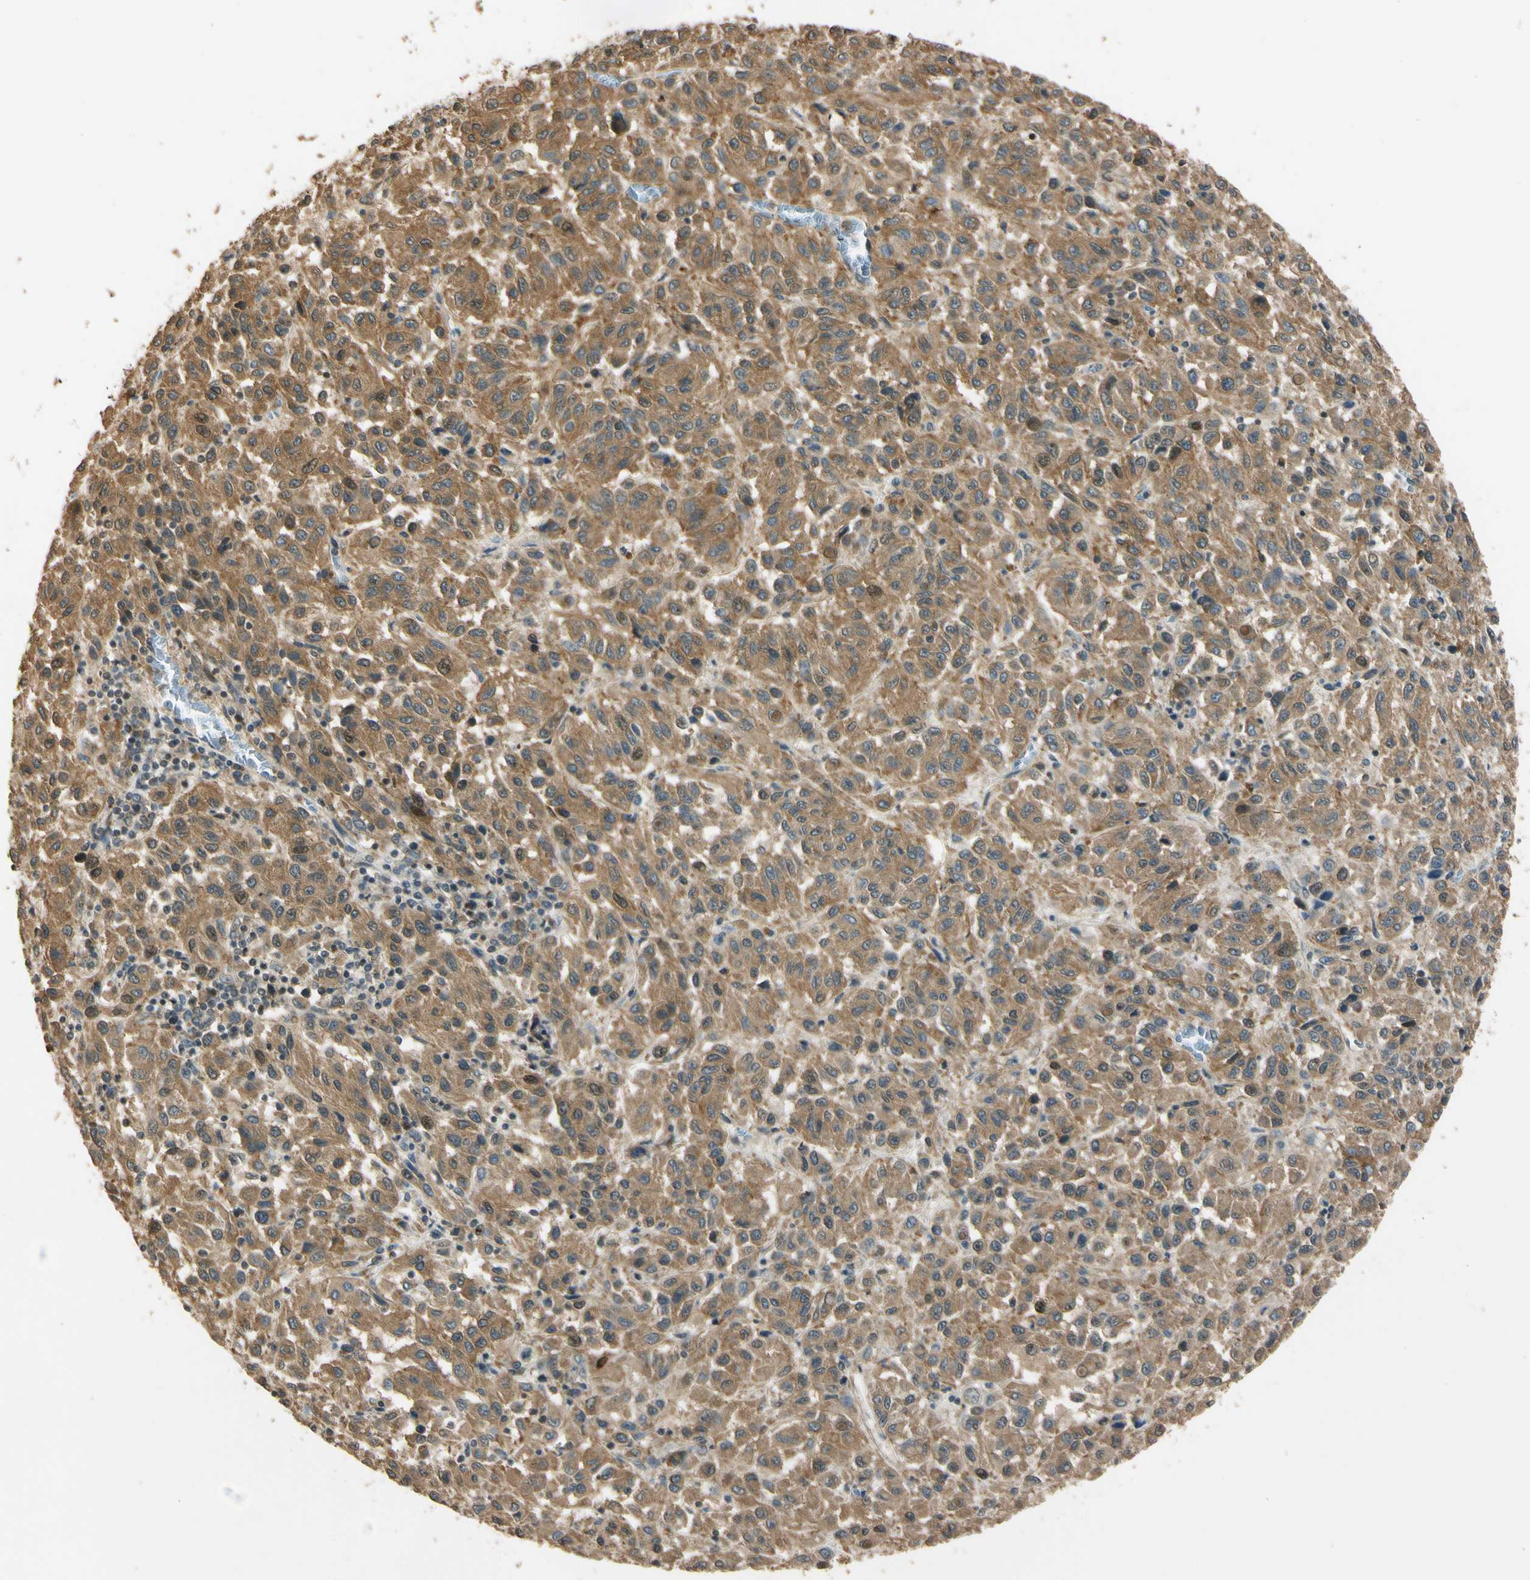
{"staining": {"intensity": "moderate", "quantity": ">75%", "location": "cytoplasmic/membranous"}, "tissue": "melanoma", "cell_type": "Tumor cells", "image_type": "cancer", "snomed": [{"axis": "morphology", "description": "Malignant melanoma, Metastatic site"}, {"axis": "topography", "description": "Lung"}], "caption": "Melanoma tissue reveals moderate cytoplasmic/membranous positivity in about >75% of tumor cells", "gene": "LAMTOR1", "patient": {"sex": "male", "age": 64}}